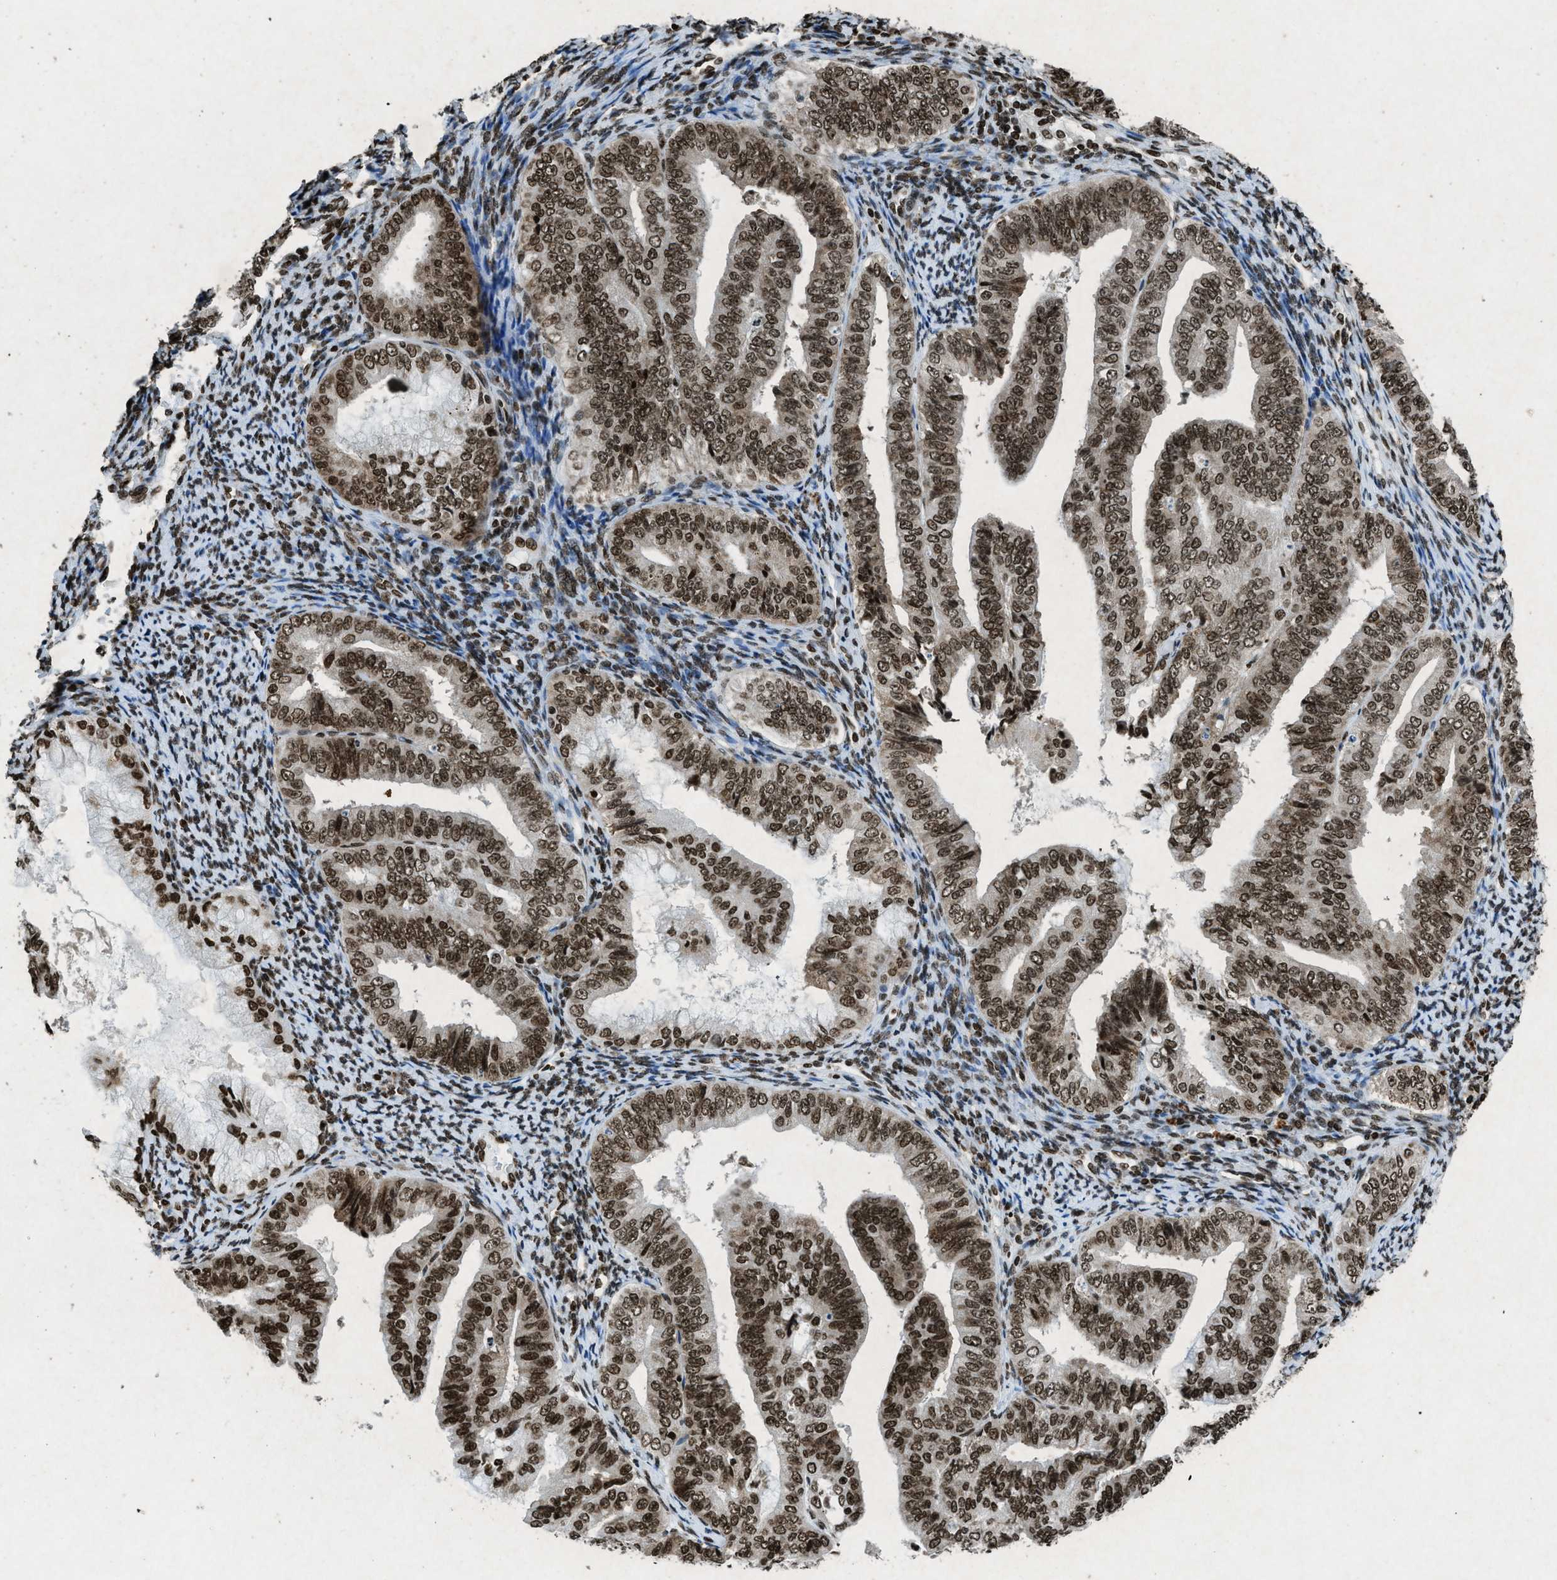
{"staining": {"intensity": "strong", "quantity": ">75%", "location": "nuclear"}, "tissue": "endometrial cancer", "cell_type": "Tumor cells", "image_type": "cancer", "snomed": [{"axis": "morphology", "description": "Adenocarcinoma, NOS"}, {"axis": "topography", "description": "Endometrium"}], "caption": "Endometrial adenocarcinoma tissue shows strong nuclear staining in approximately >75% of tumor cells The staining was performed using DAB to visualize the protein expression in brown, while the nuclei were stained in blue with hematoxylin (Magnification: 20x).", "gene": "NXF1", "patient": {"sex": "female", "age": 63}}